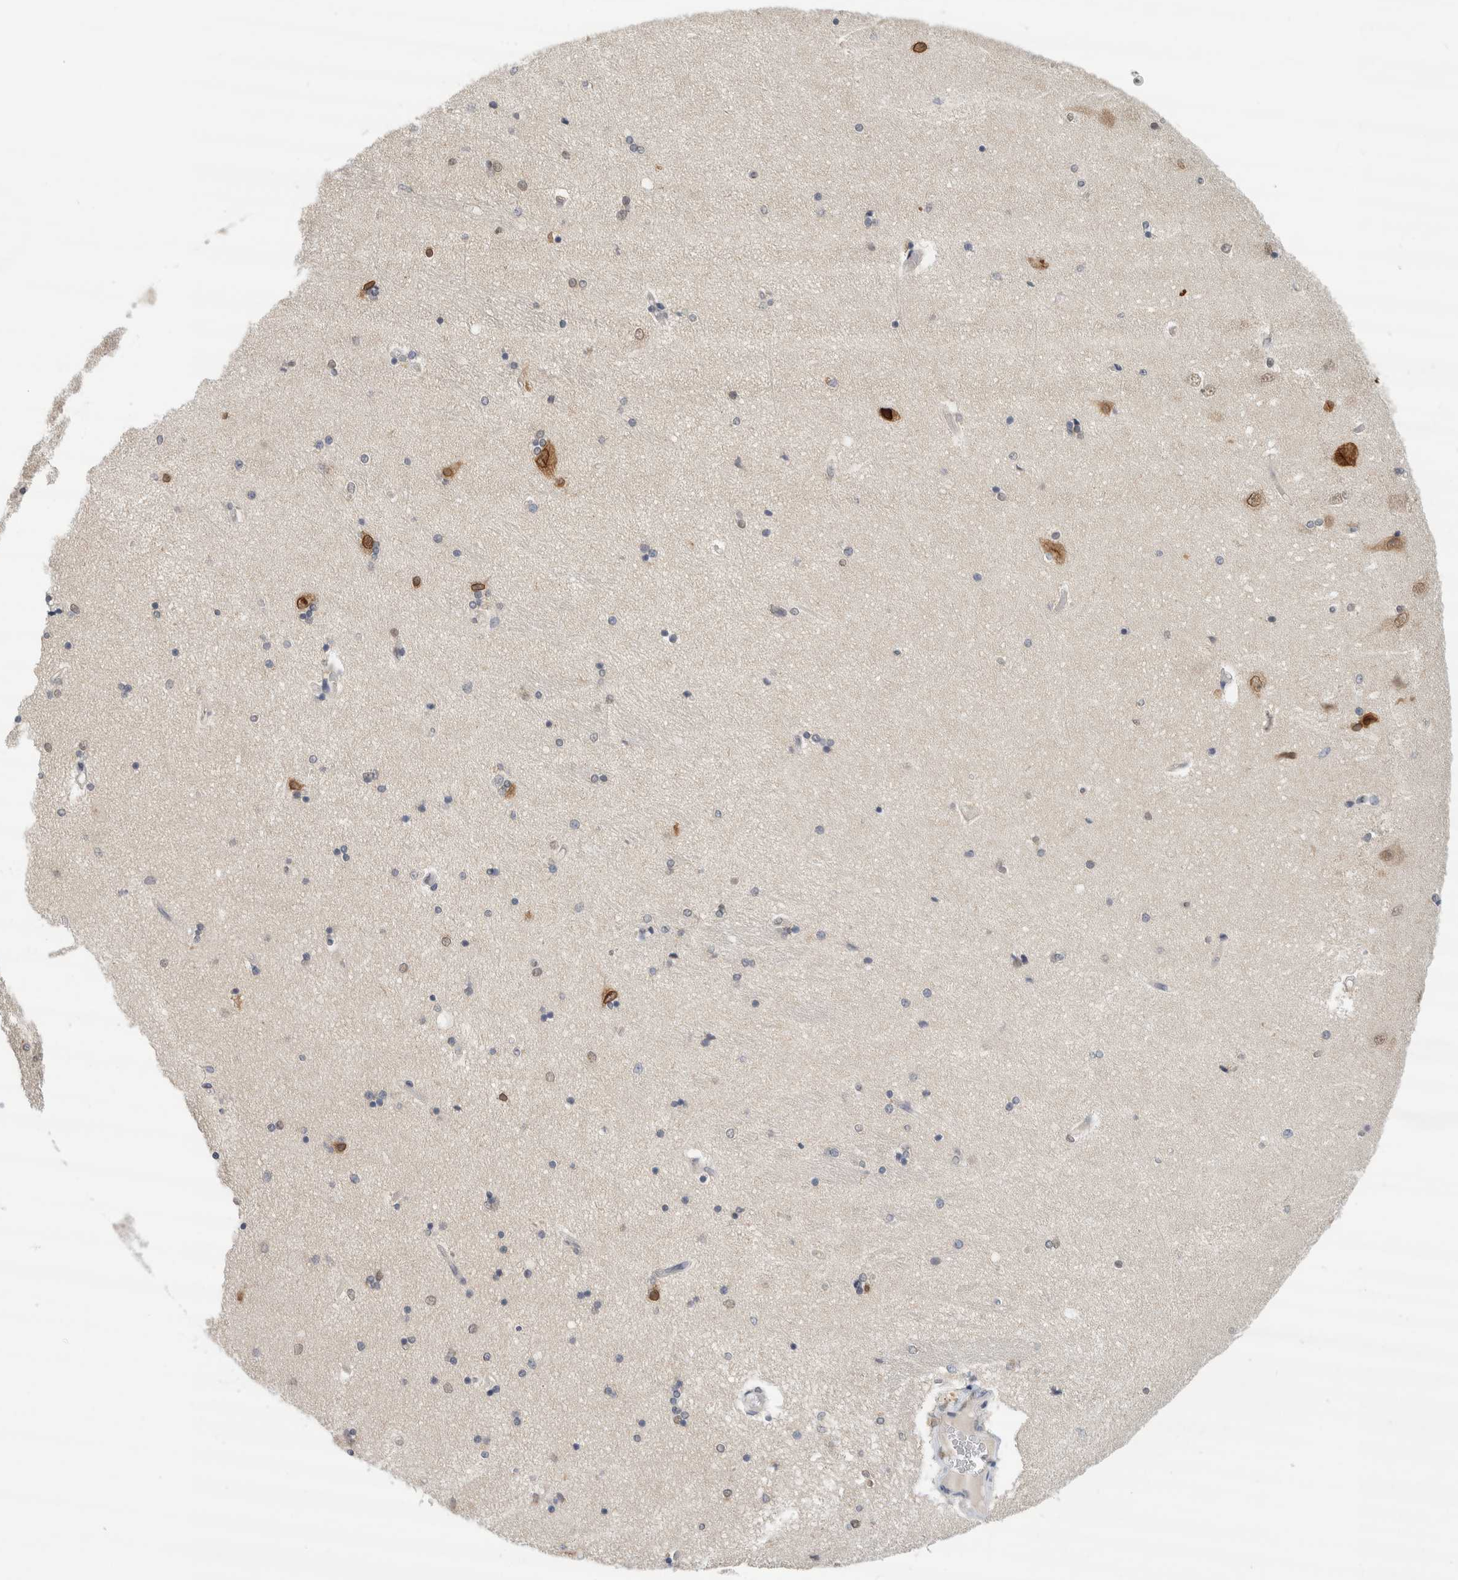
{"staining": {"intensity": "negative", "quantity": "none", "location": "none"}, "tissue": "hippocampus", "cell_type": "Glial cells", "image_type": "normal", "snomed": [{"axis": "morphology", "description": "Normal tissue, NOS"}, {"axis": "topography", "description": "Hippocampus"}], "caption": "DAB immunohistochemical staining of unremarkable hippocampus shows no significant staining in glial cells. Brightfield microscopy of immunohistochemistry stained with DAB (3,3'-diaminobenzidine) (brown) and hematoxylin (blue), captured at high magnification.", "gene": "EIF4G3", "patient": {"sex": "female", "age": 54}}